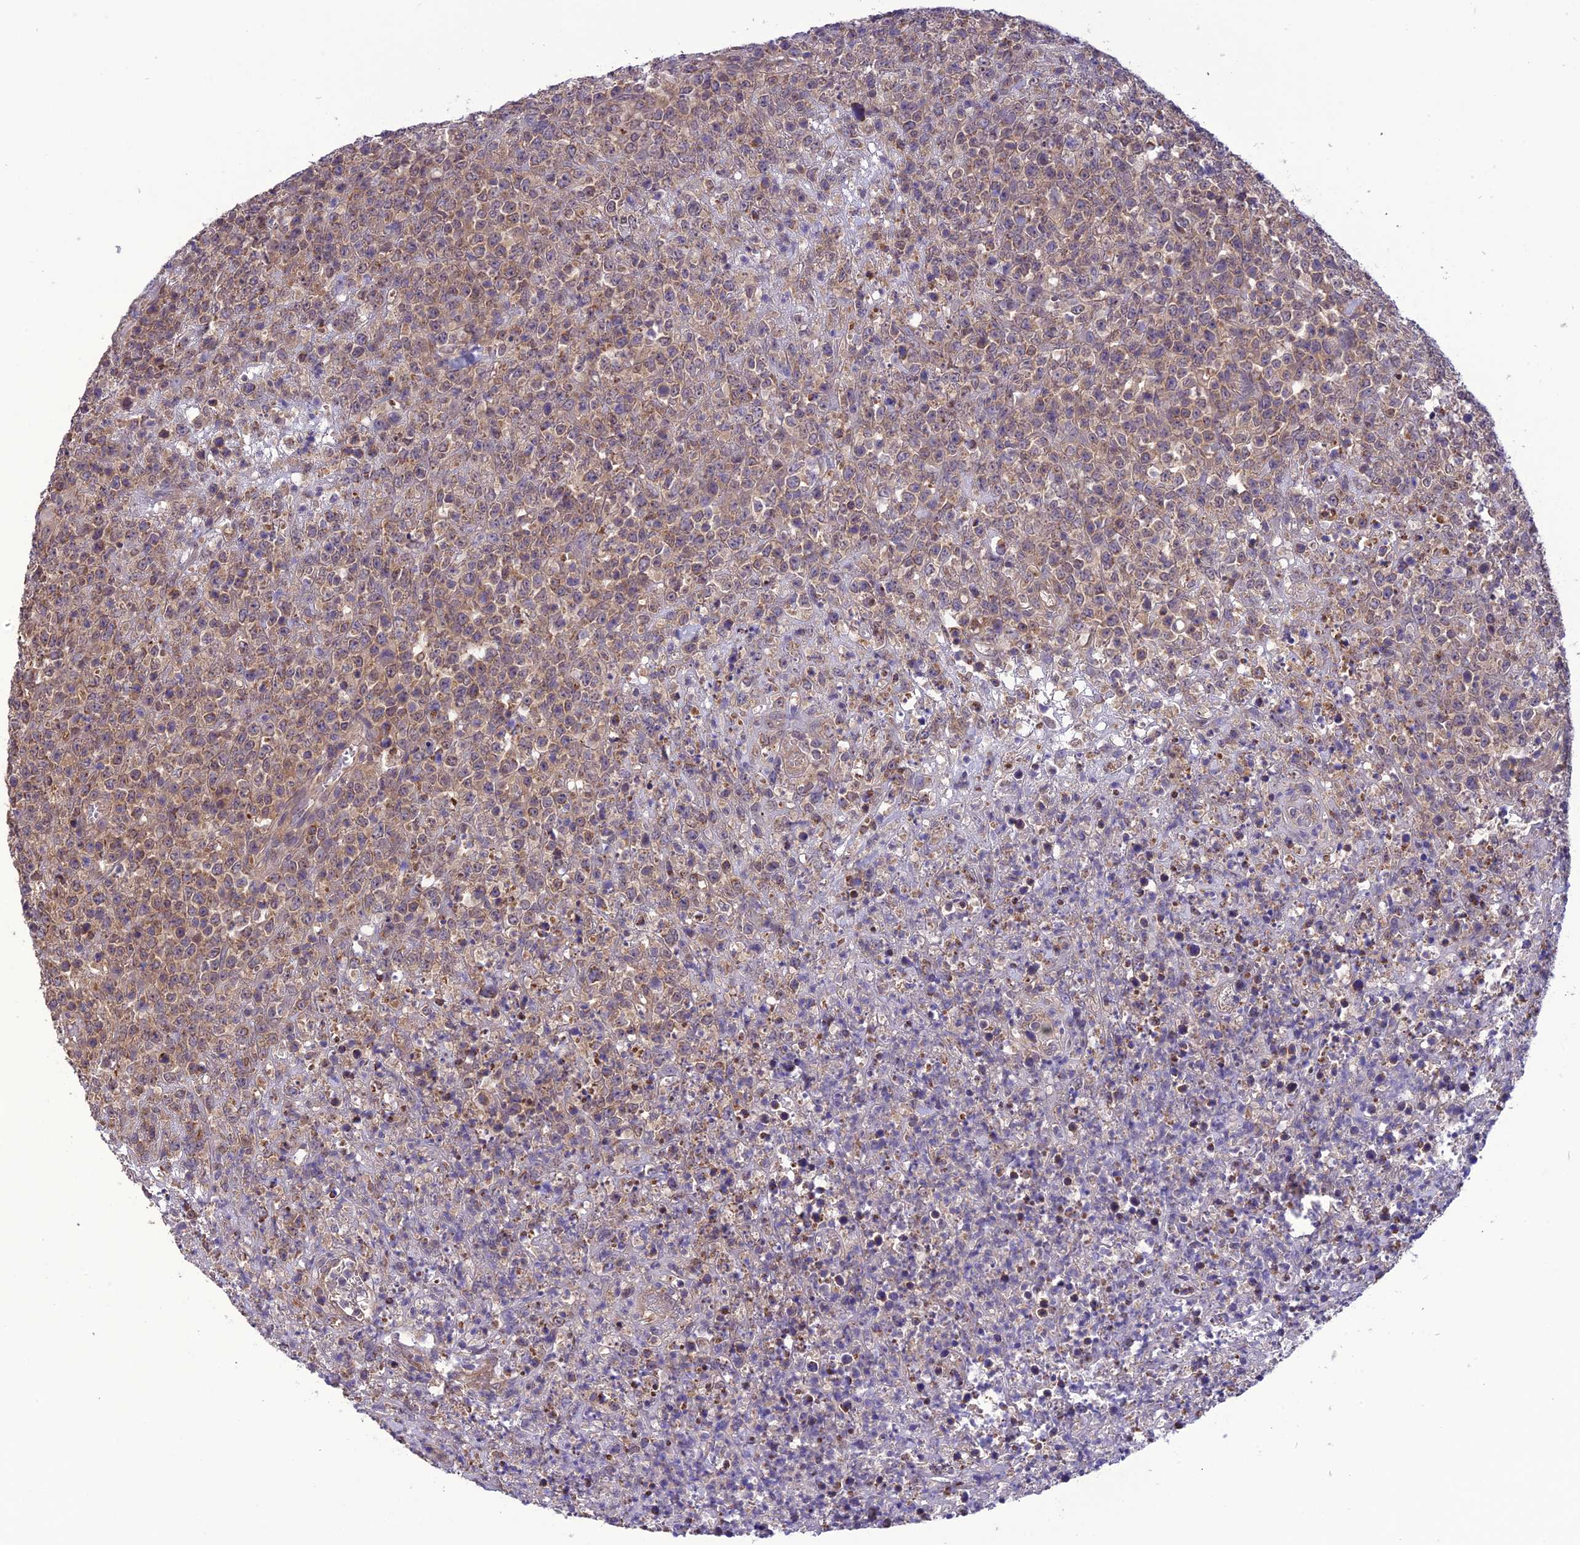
{"staining": {"intensity": "weak", "quantity": ">75%", "location": "cytoplasmic/membranous"}, "tissue": "lymphoma", "cell_type": "Tumor cells", "image_type": "cancer", "snomed": [{"axis": "morphology", "description": "Malignant lymphoma, non-Hodgkin's type, High grade"}, {"axis": "topography", "description": "Colon"}], "caption": "Tumor cells exhibit low levels of weak cytoplasmic/membranous positivity in approximately >75% of cells in human high-grade malignant lymphoma, non-Hodgkin's type.", "gene": "PSMF1", "patient": {"sex": "female", "age": 53}}